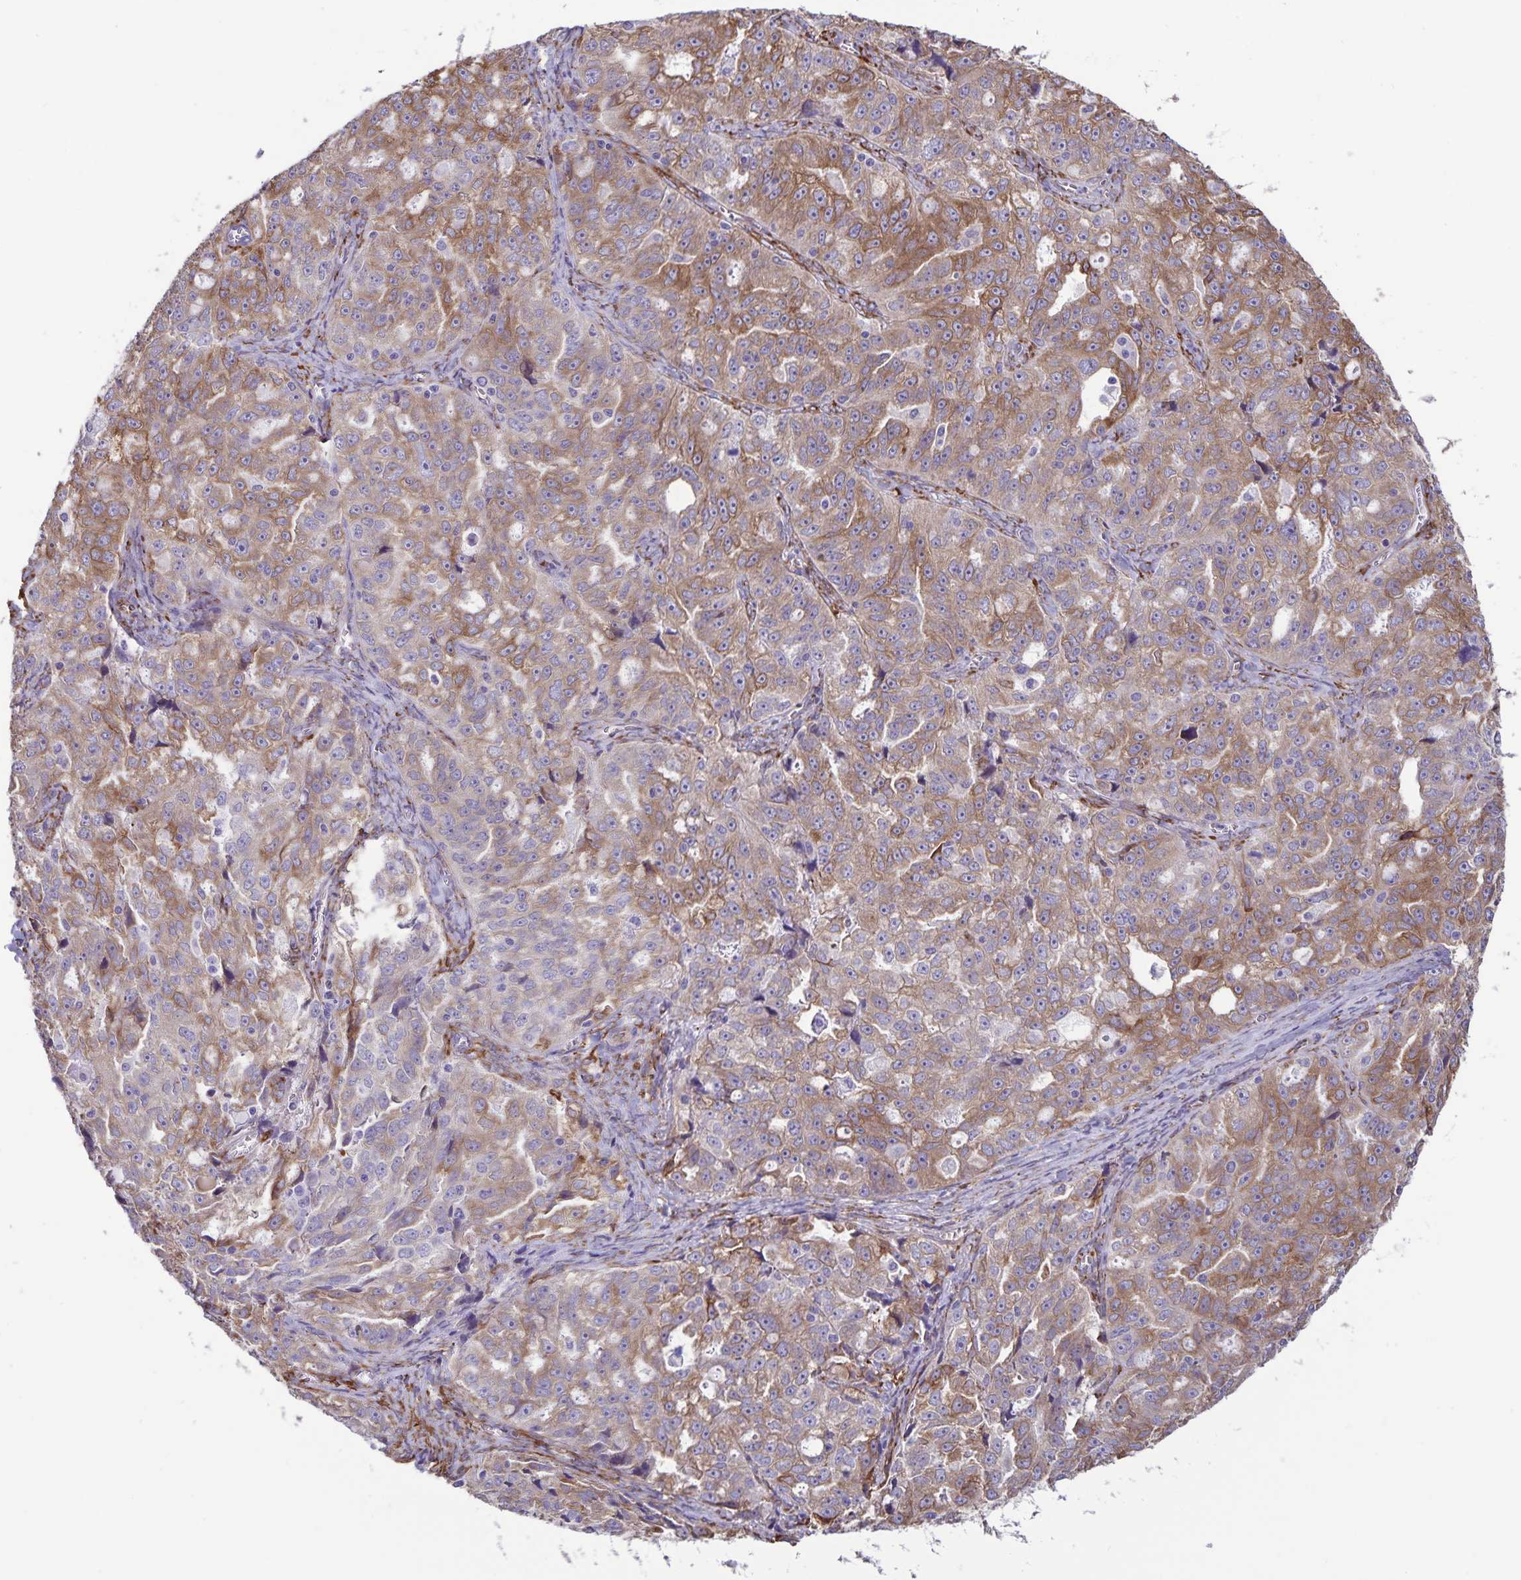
{"staining": {"intensity": "moderate", "quantity": ">75%", "location": "cytoplasmic/membranous"}, "tissue": "ovarian cancer", "cell_type": "Tumor cells", "image_type": "cancer", "snomed": [{"axis": "morphology", "description": "Cystadenocarcinoma, serous, NOS"}, {"axis": "topography", "description": "Ovary"}], "caption": "A high-resolution micrograph shows immunohistochemistry (IHC) staining of ovarian cancer, which exhibits moderate cytoplasmic/membranous positivity in about >75% of tumor cells.", "gene": "RCN1", "patient": {"sex": "female", "age": 51}}